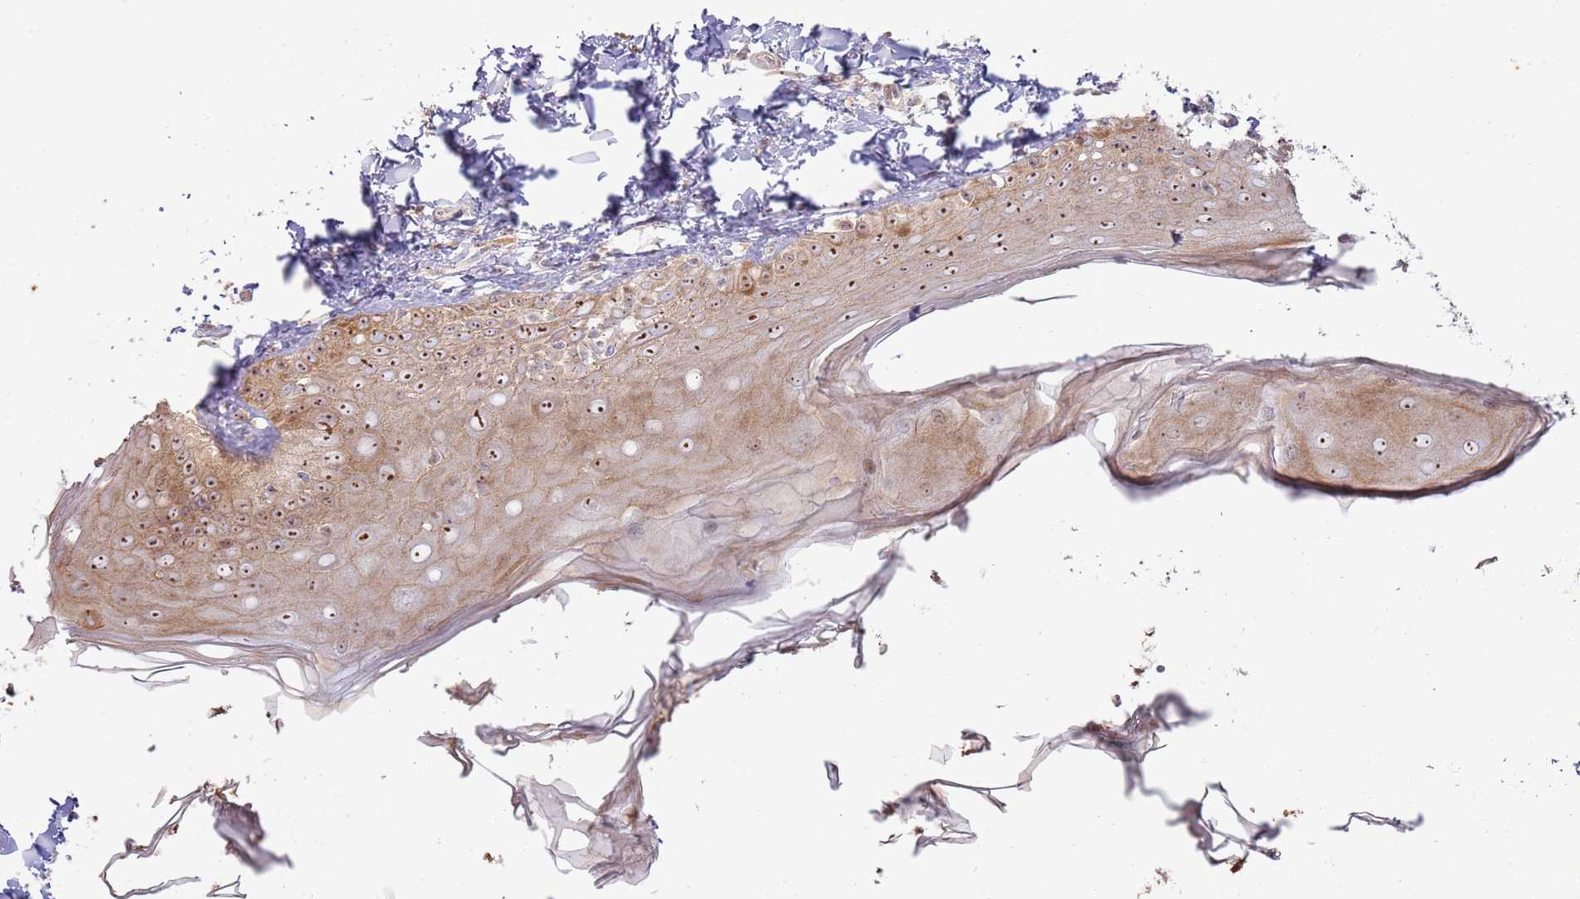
{"staining": {"intensity": "moderate", "quantity": ">75%", "location": "cytoplasmic/membranous,nuclear"}, "tissue": "skin", "cell_type": "Keratinocytes", "image_type": "normal", "snomed": [{"axis": "morphology", "description": "Normal tissue, NOS"}, {"axis": "topography", "description": "Skin"}], "caption": "The photomicrograph demonstrates staining of normal skin, revealing moderate cytoplasmic/membranous,nuclear protein expression (brown color) within keratinocytes.", "gene": "CNPY1", "patient": {"sex": "male", "age": 52}}